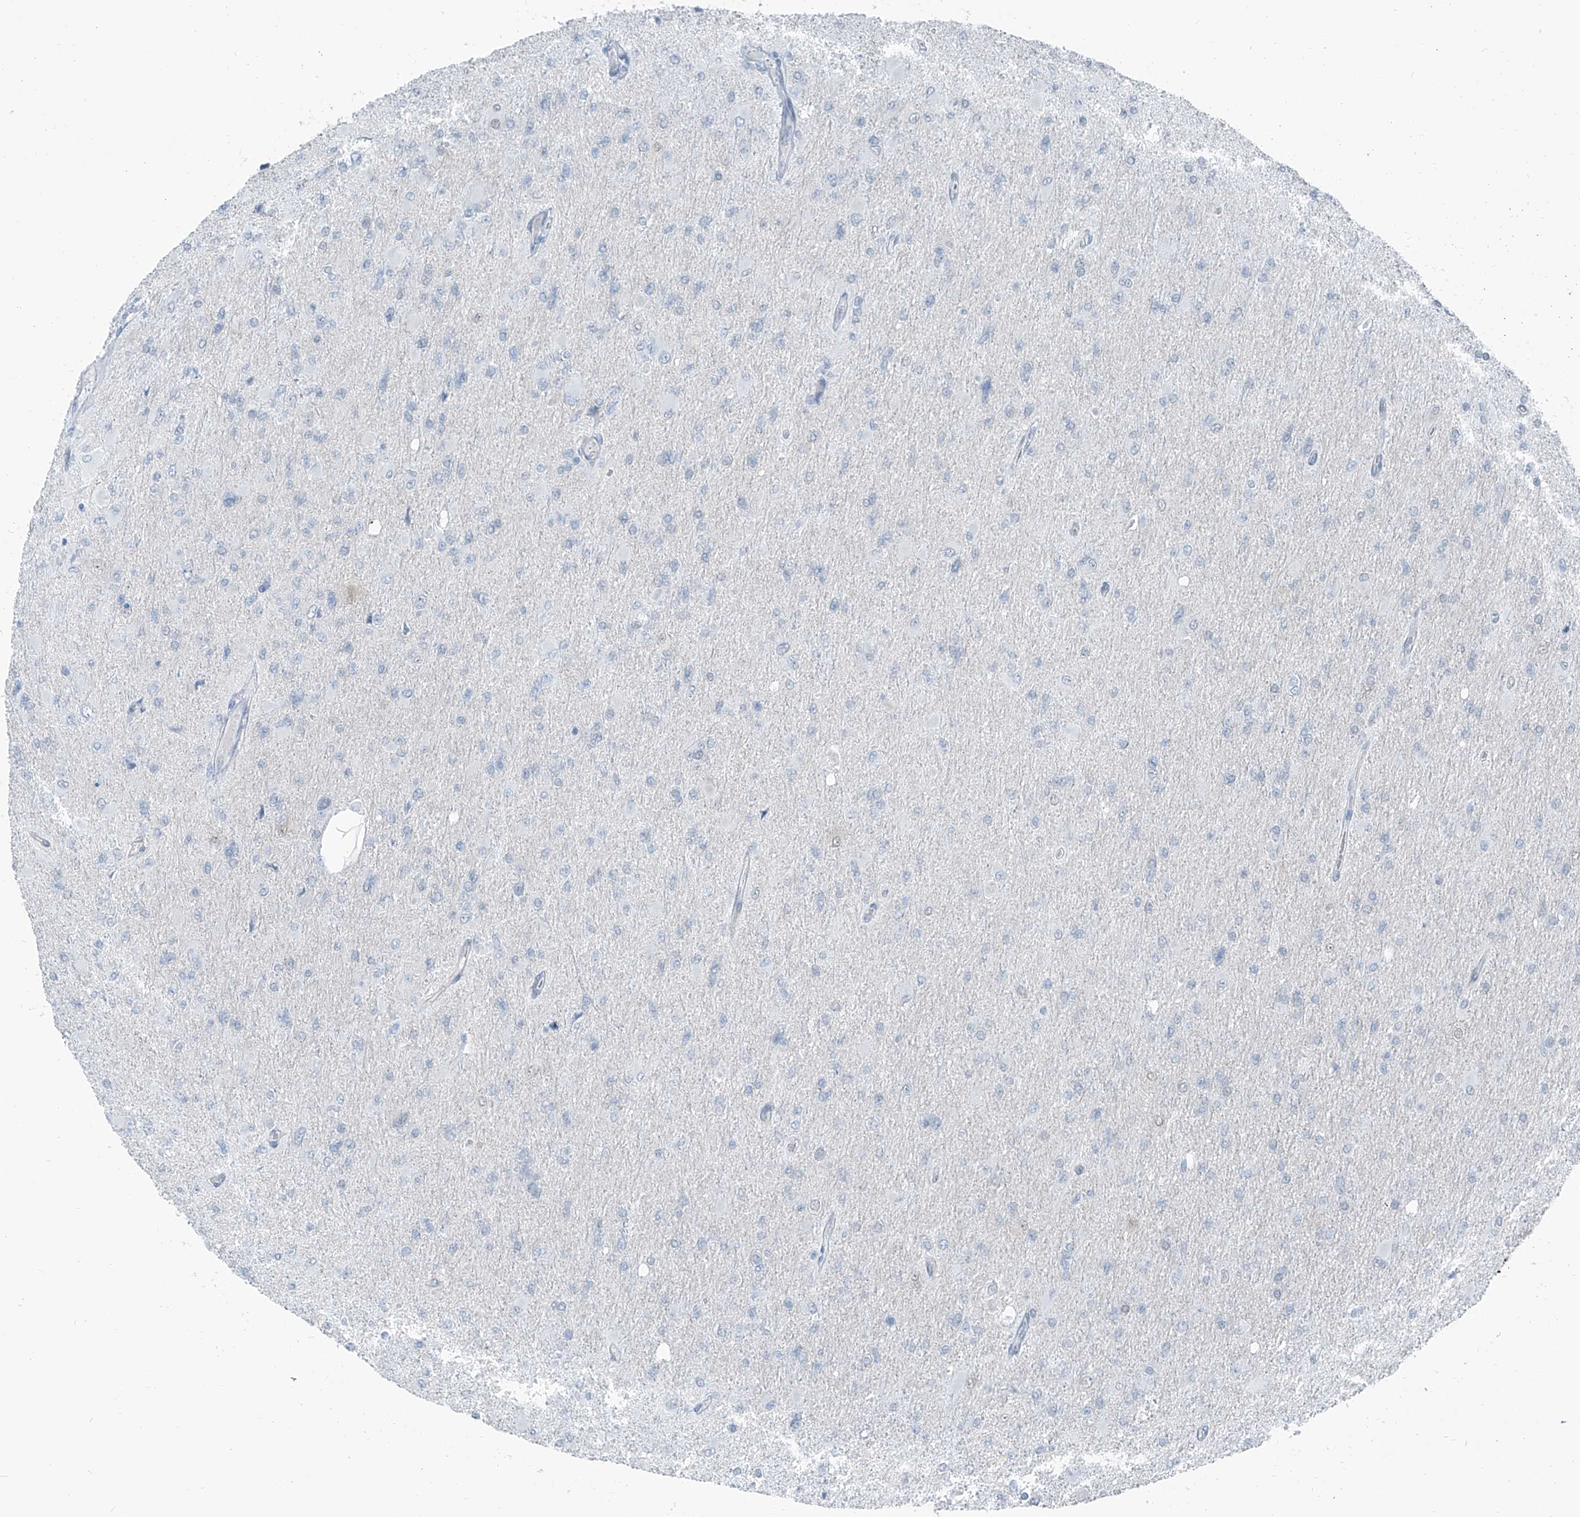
{"staining": {"intensity": "negative", "quantity": "none", "location": "none"}, "tissue": "glioma", "cell_type": "Tumor cells", "image_type": "cancer", "snomed": [{"axis": "morphology", "description": "Glioma, malignant, High grade"}, {"axis": "topography", "description": "Cerebral cortex"}], "caption": "Histopathology image shows no significant protein staining in tumor cells of glioma. (Immunohistochemistry, brightfield microscopy, high magnification).", "gene": "RGN", "patient": {"sex": "female", "age": 36}}